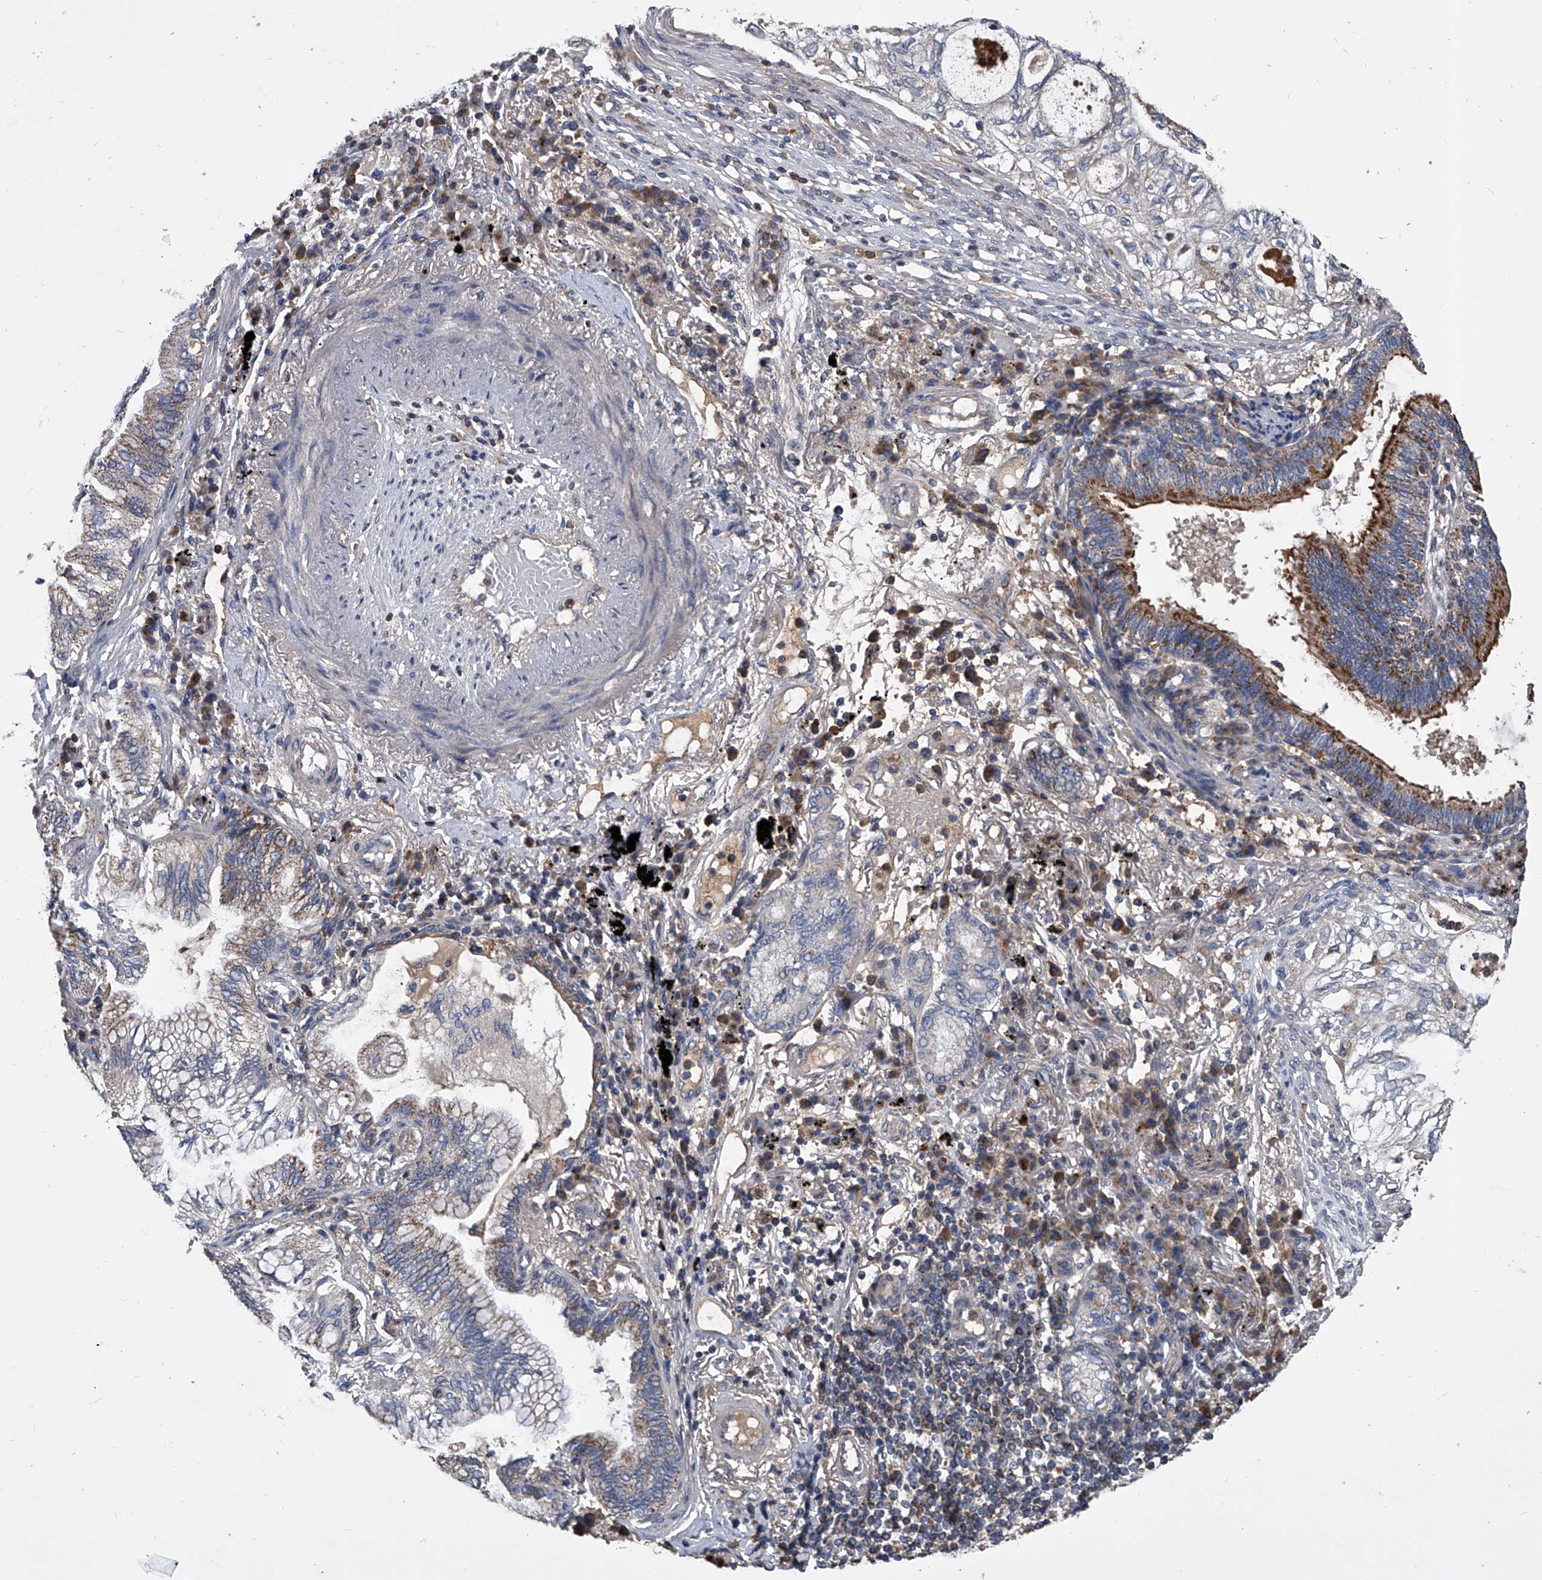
{"staining": {"intensity": "moderate", "quantity": "<25%", "location": "cytoplasmic/membranous"}, "tissue": "lung cancer", "cell_type": "Tumor cells", "image_type": "cancer", "snomed": [{"axis": "morphology", "description": "Adenocarcinoma, NOS"}, {"axis": "topography", "description": "Lung"}], "caption": "IHC photomicrograph of neoplastic tissue: human lung cancer stained using immunohistochemistry (IHC) displays low levels of moderate protein expression localized specifically in the cytoplasmic/membranous of tumor cells, appearing as a cytoplasmic/membranous brown color.", "gene": "NRP1", "patient": {"sex": "female", "age": 70}}